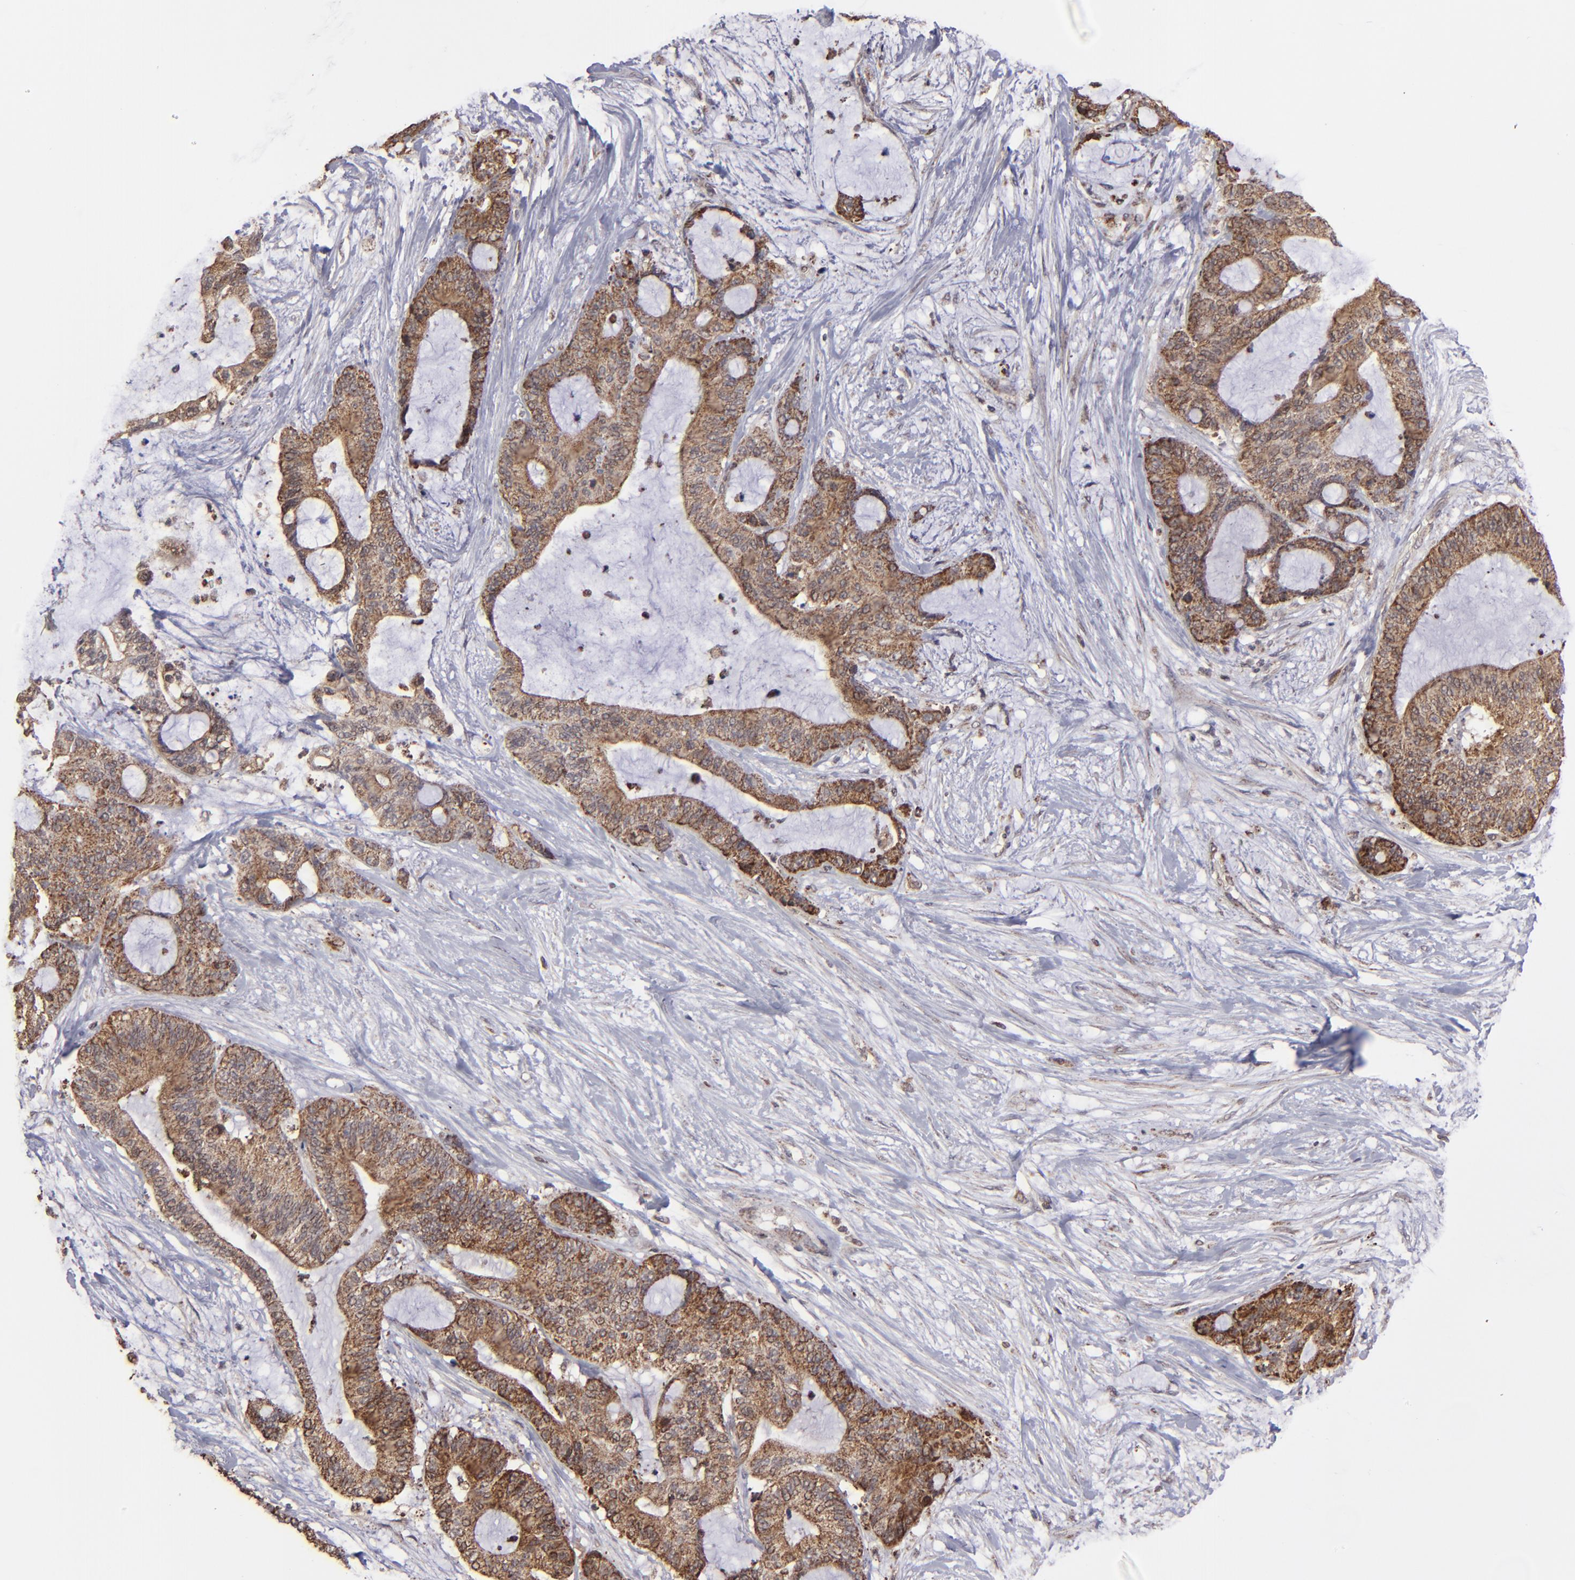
{"staining": {"intensity": "moderate", "quantity": ">75%", "location": "cytoplasmic/membranous"}, "tissue": "liver cancer", "cell_type": "Tumor cells", "image_type": "cancer", "snomed": [{"axis": "morphology", "description": "Cholangiocarcinoma"}, {"axis": "topography", "description": "Liver"}], "caption": "Immunohistochemical staining of human cholangiocarcinoma (liver) exhibits medium levels of moderate cytoplasmic/membranous staining in about >75% of tumor cells. Using DAB (3,3'-diaminobenzidine) (brown) and hematoxylin (blue) stains, captured at high magnification using brightfield microscopy.", "gene": "SLC15A1", "patient": {"sex": "female", "age": 73}}